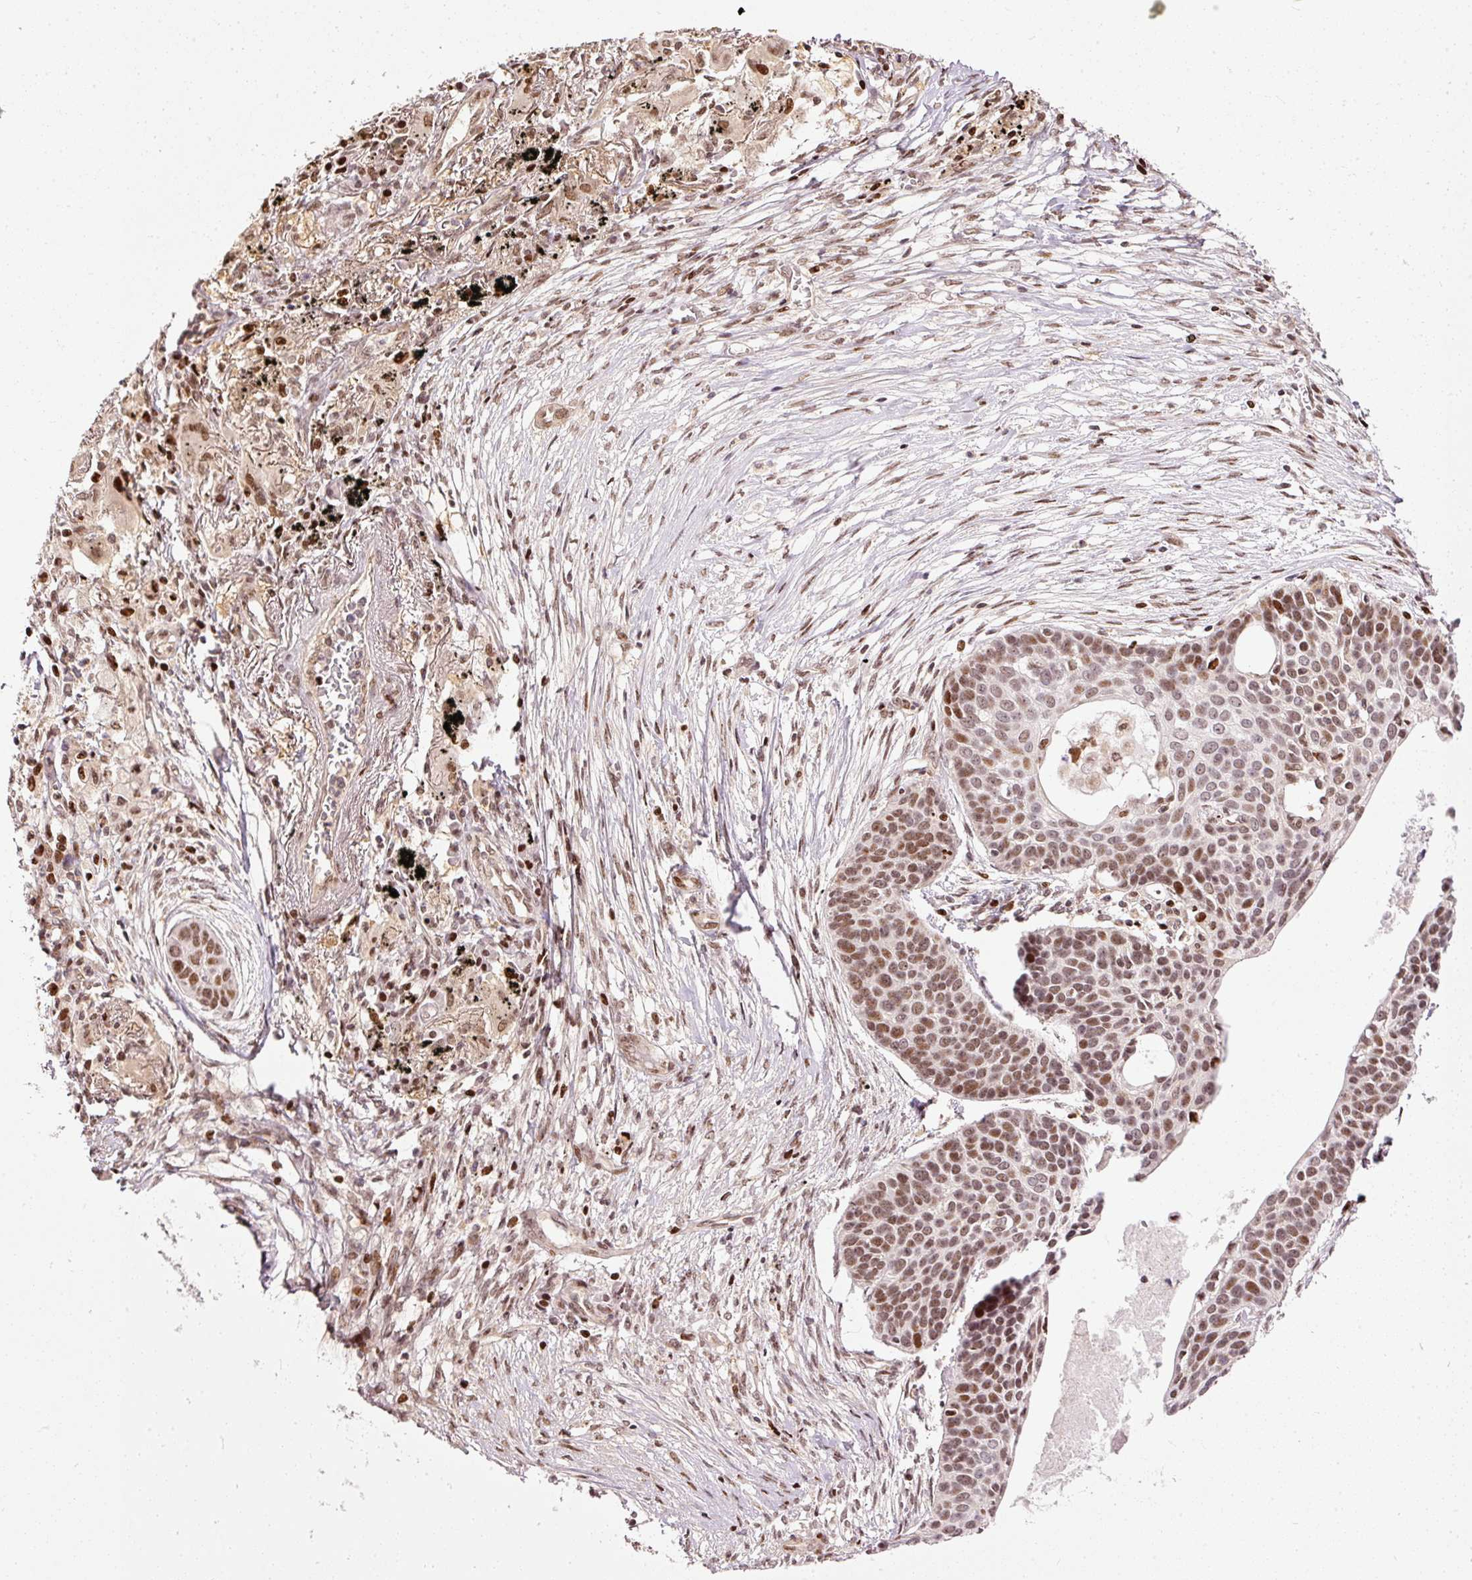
{"staining": {"intensity": "moderate", "quantity": ">75%", "location": "nuclear"}, "tissue": "lung cancer", "cell_type": "Tumor cells", "image_type": "cancer", "snomed": [{"axis": "morphology", "description": "Squamous cell carcinoma, NOS"}, {"axis": "topography", "description": "Lung"}], "caption": "Lung cancer stained for a protein reveals moderate nuclear positivity in tumor cells. The staining was performed using DAB to visualize the protein expression in brown, while the nuclei were stained in blue with hematoxylin (Magnification: 20x).", "gene": "ZNF778", "patient": {"sex": "male", "age": 71}}